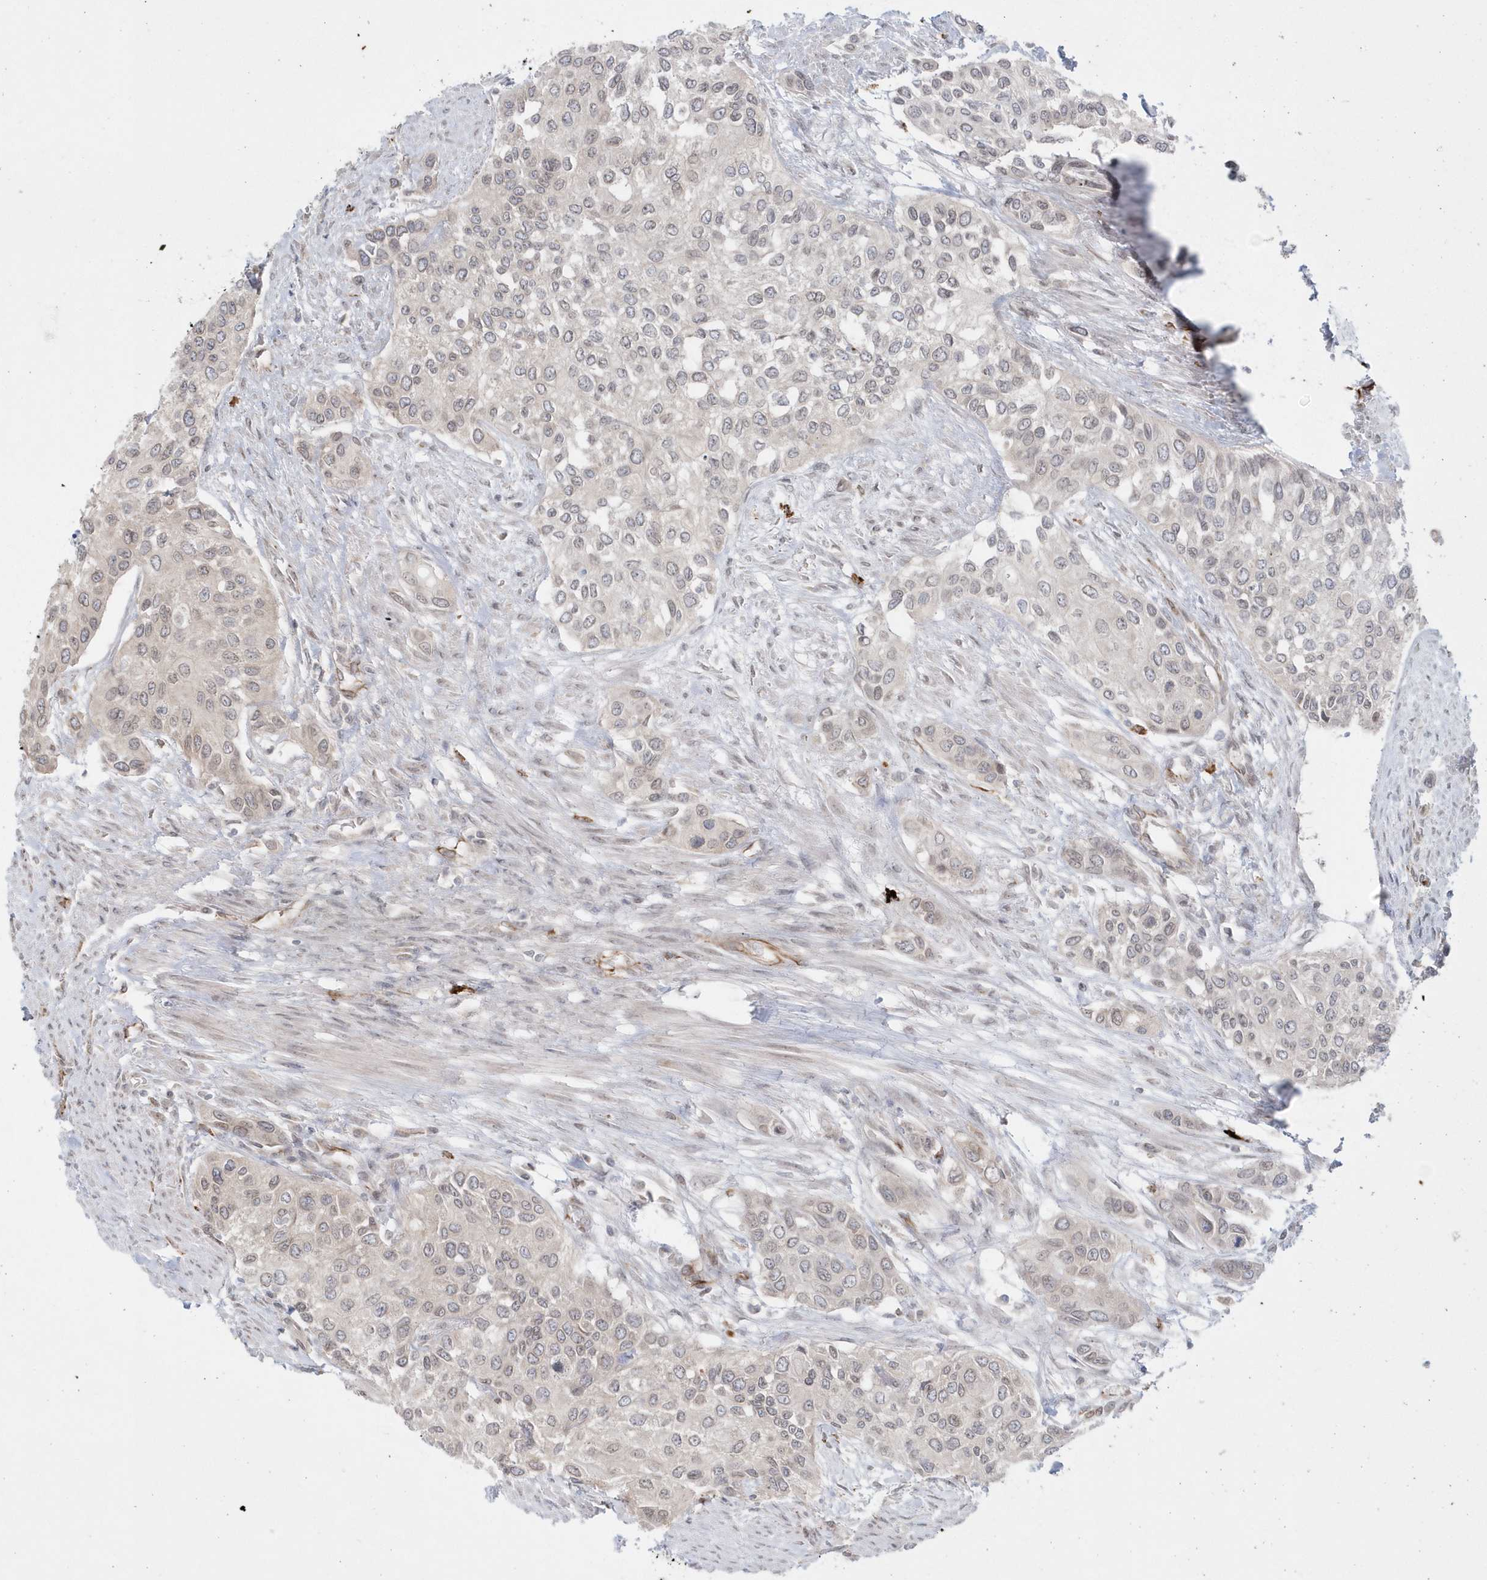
{"staining": {"intensity": "weak", "quantity": "25%-75%", "location": "nuclear"}, "tissue": "urothelial cancer", "cell_type": "Tumor cells", "image_type": "cancer", "snomed": [{"axis": "morphology", "description": "Normal tissue, NOS"}, {"axis": "morphology", "description": "Urothelial carcinoma, High grade"}, {"axis": "topography", "description": "Vascular tissue"}, {"axis": "topography", "description": "Urinary bladder"}], "caption": "Immunohistochemistry (DAB) staining of urothelial cancer shows weak nuclear protein staining in about 25%-75% of tumor cells.", "gene": "DHX57", "patient": {"sex": "female", "age": 56}}